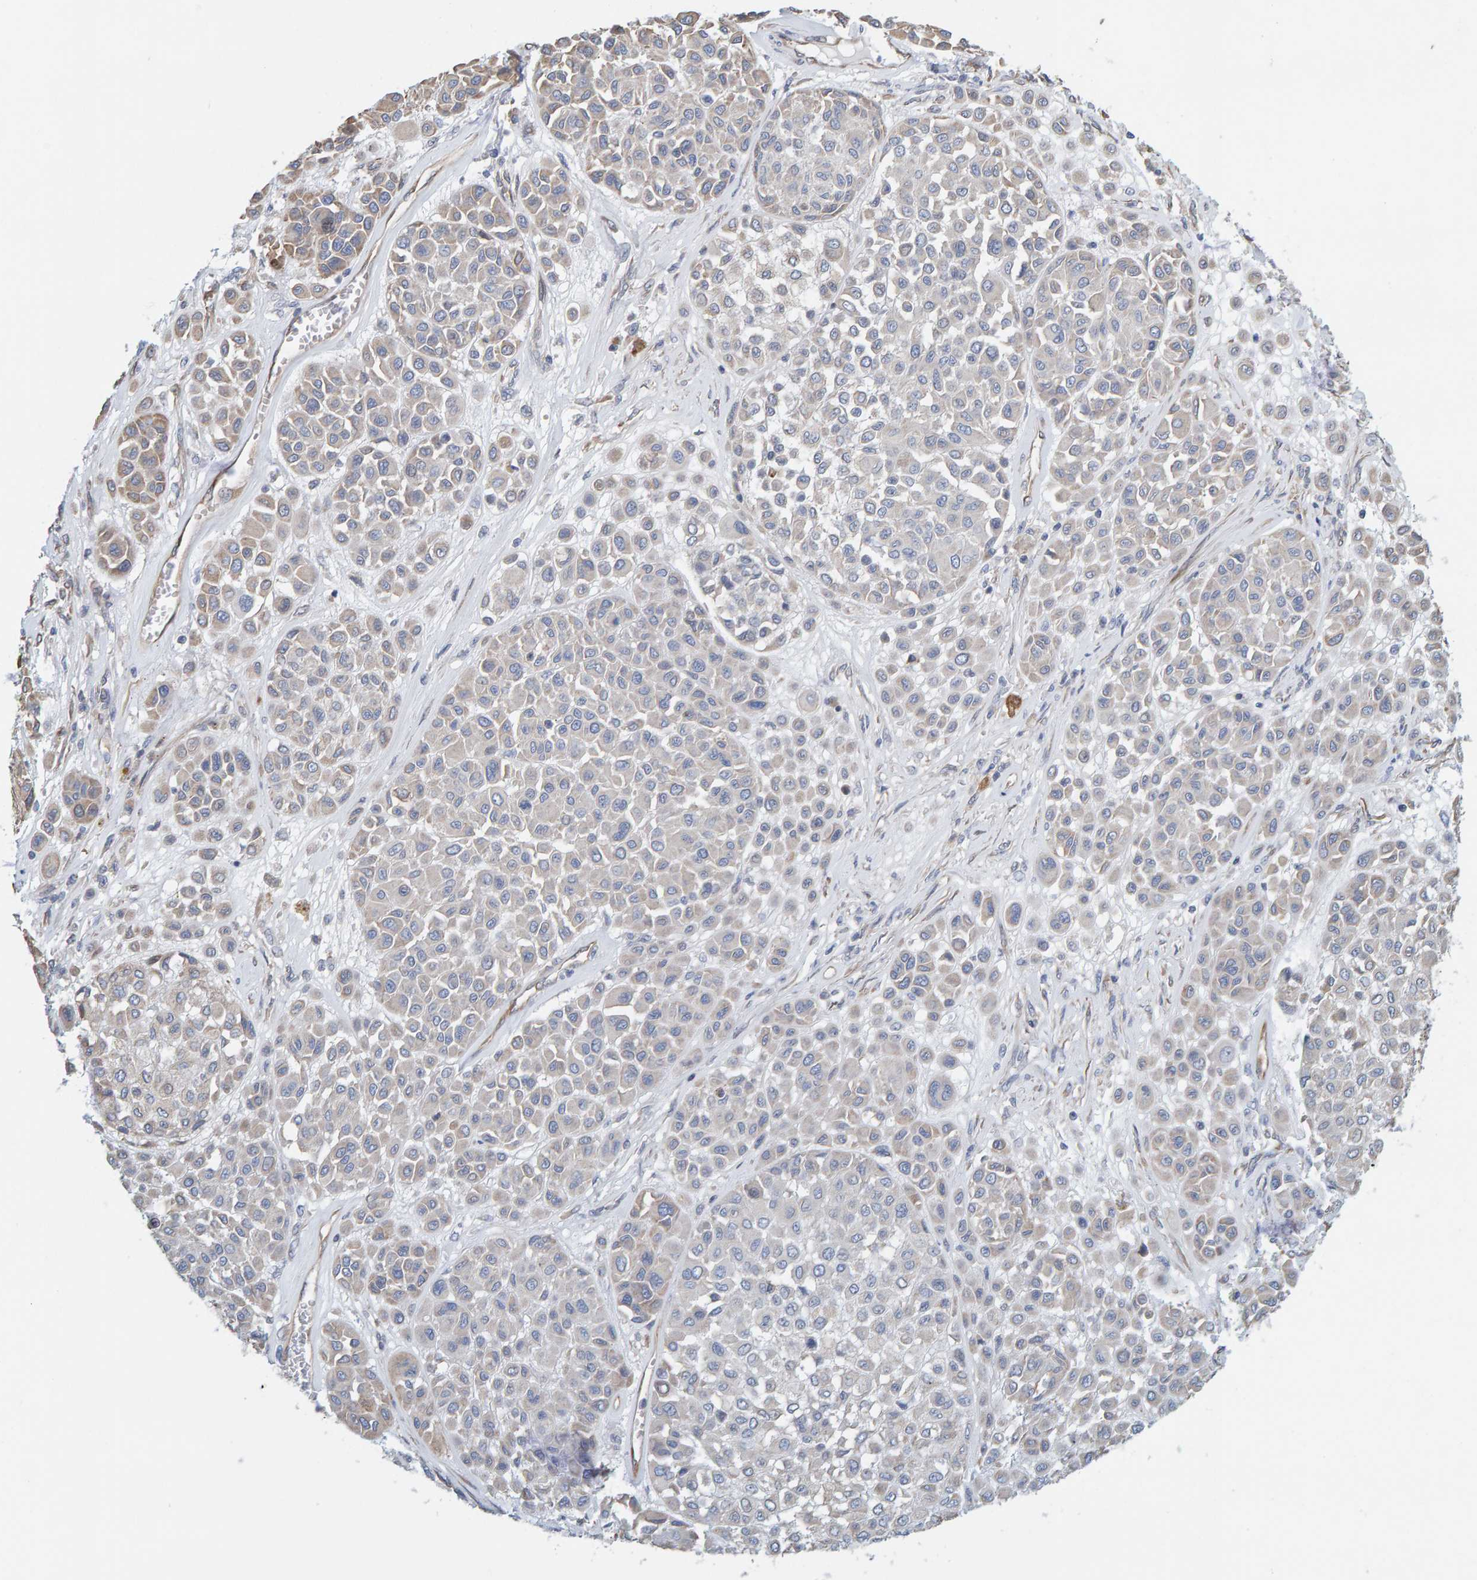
{"staining": {"intensity": "weak", "quantity": "<25%", "location": "cytoplasmic/membranous"}, "tissue": "melanoma", "cell_type": "Tumor cells", "image_type": "cancer", "snomed": [{"axis": "morphology", "description": "Malignant melanoma, Metastatic site"}, {"axis": "topography", "description": "Soft tissue"}], "caption": "The photomicrograph exhibits no staining of tumor cells in melanoma.", "gene": "PRKD2", "patient": {"sex": "male", "age": 41}}